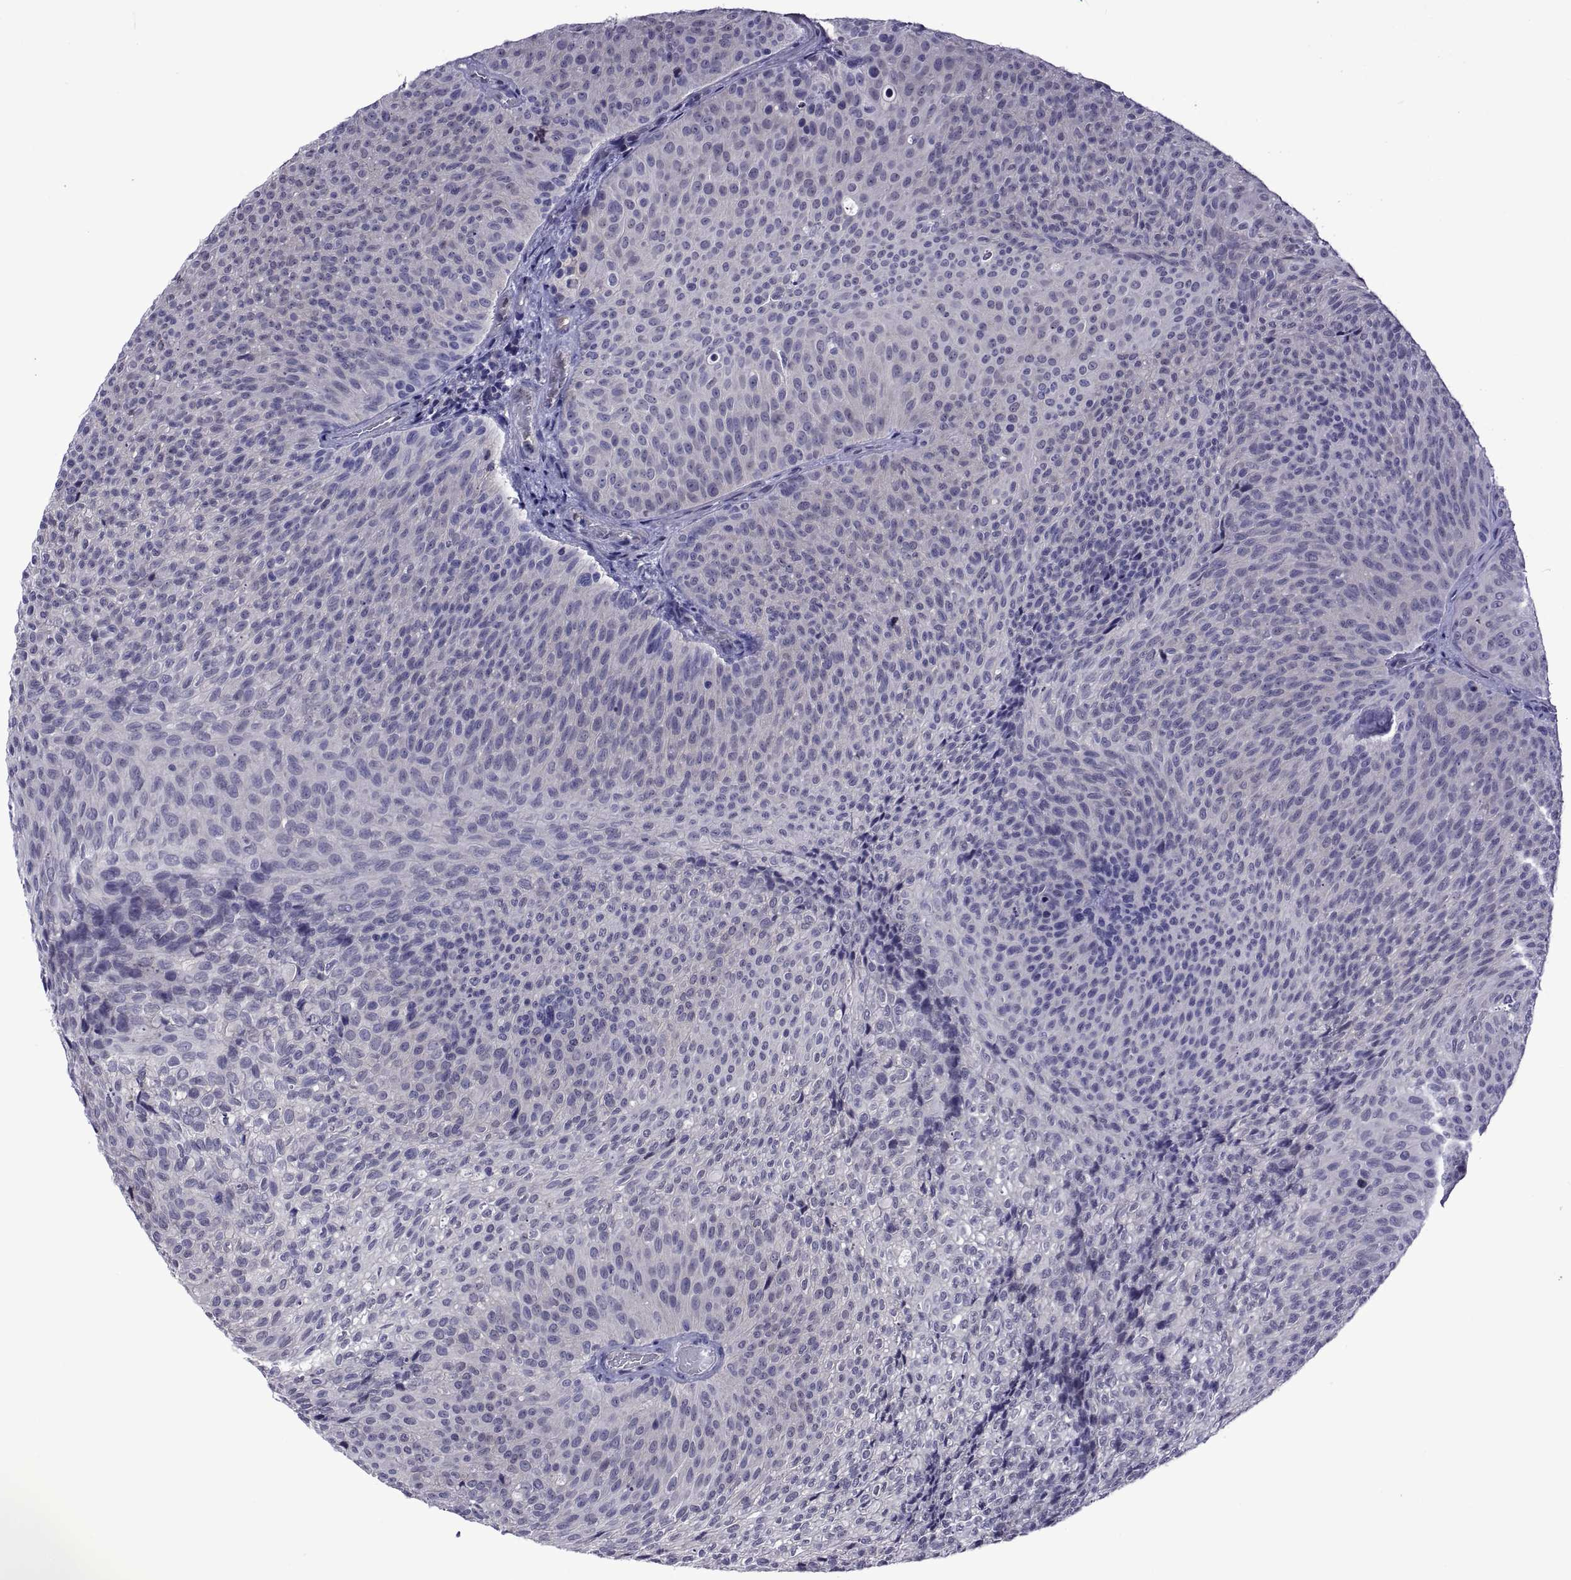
{"staining": {"intensity": "negative", "quantity": "none", "location": "none"}, "tissue": "urothelial cancer", "cell_type": "Tumor cells", "image_type": "cancer", "snomed": [{"axis": "morphology", "description": "Urothelial carcinoma, Low grade"}, {"axis": "topography", "description": "Urinary bladder"}], "caption": "Micrograph shows no protein staining in tumor cells of urothelial carcinoma (low-grade) tissue. (Brightfield microscopy of DAB immunohistochemistry (IHC) at high magnification).", "gene": "LCN9", "patient": {"sex": "male", "age": 78}}